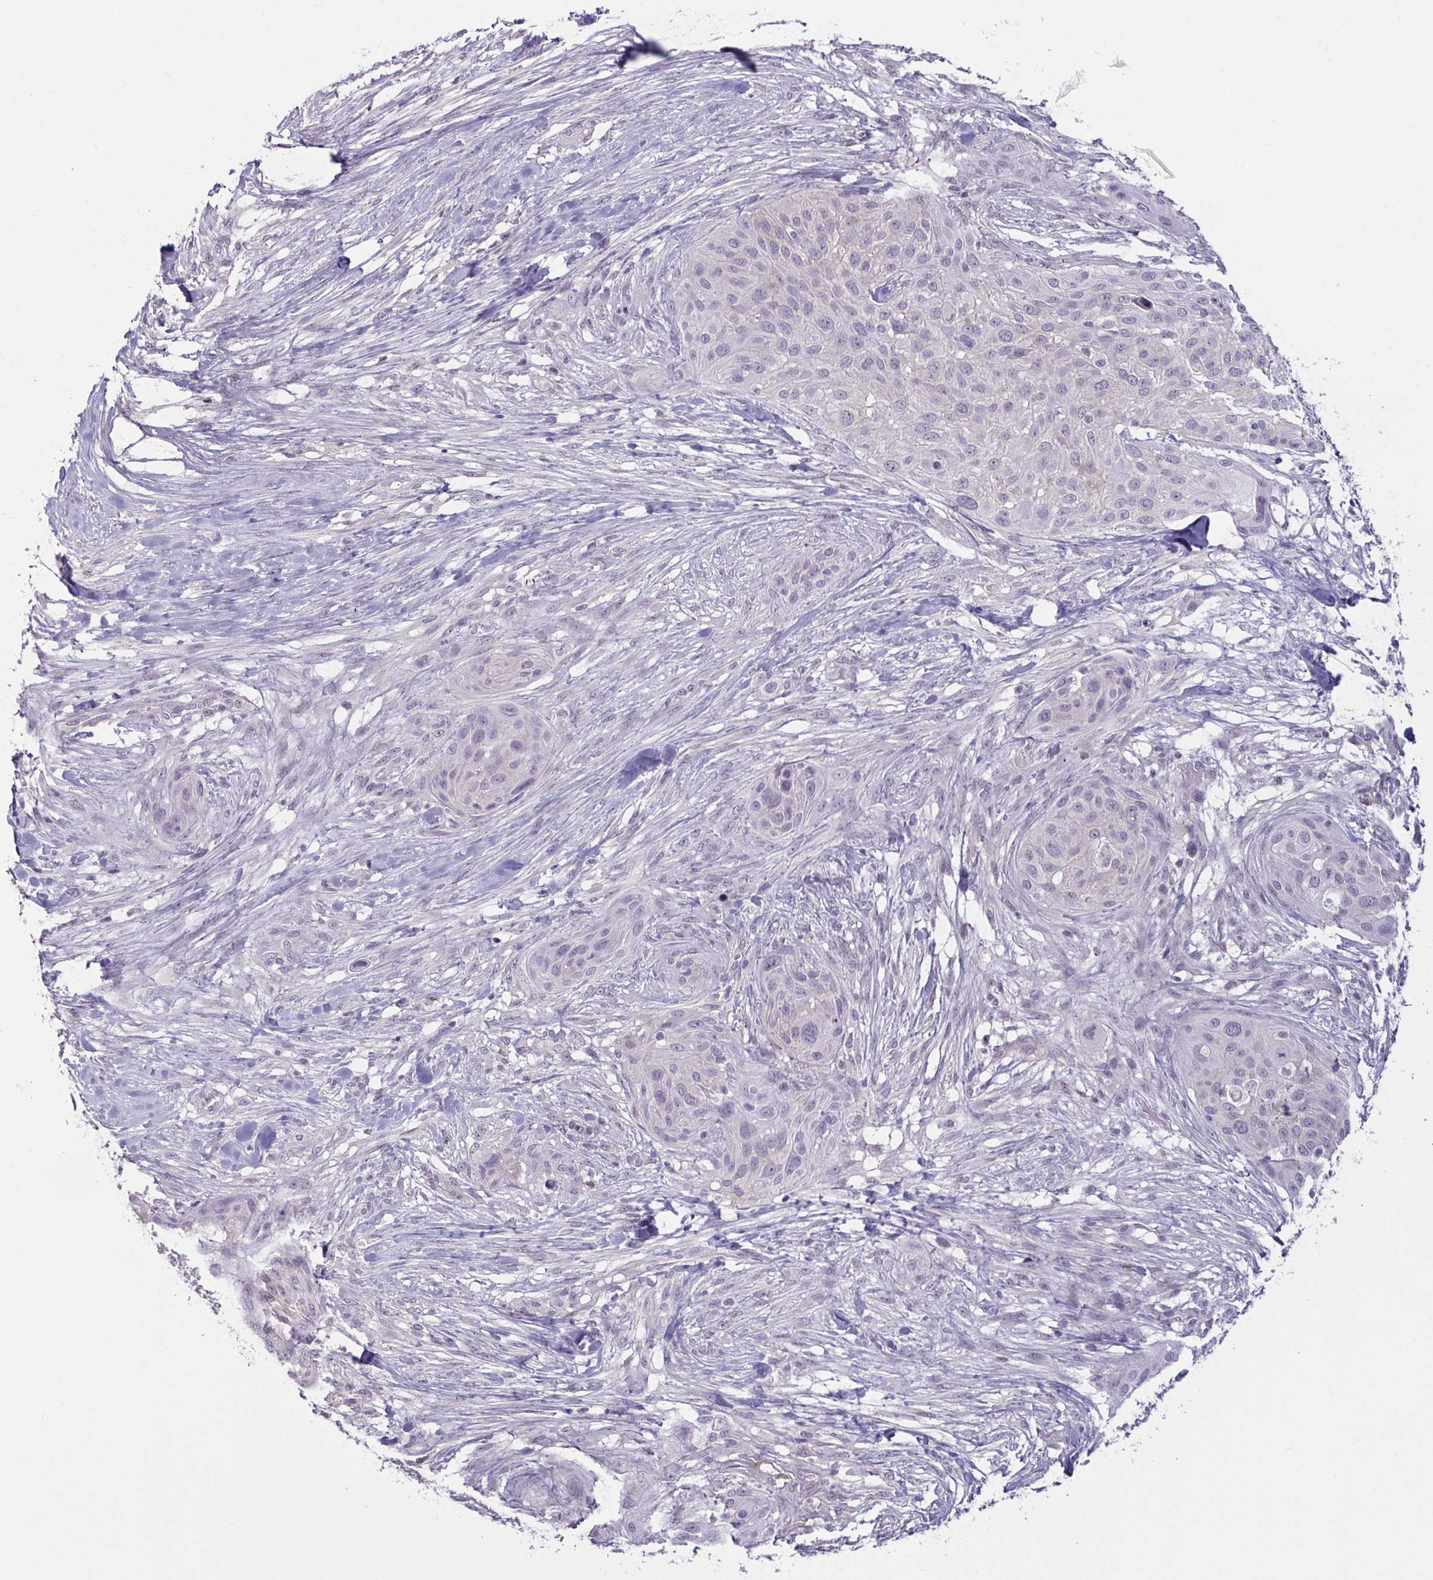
{"staining": {"intensity": "negative", "quantity": "none", "location": "none"}, "tissue": "skin cancer", "cell_type": "Tumor cells", "image_type": "cancer", "snomed": [{"axis": "morphology", "description": "Squamous cell carcinoma, NOS"}, {"axis": "topography", "description": "Skin"}], "caption": "Skin cancer was stained to show a protein in brown. There is no significant staining in tumor cells.", "gene": "TBC1D4", "patient": {"sex": "female", "age": 87}}